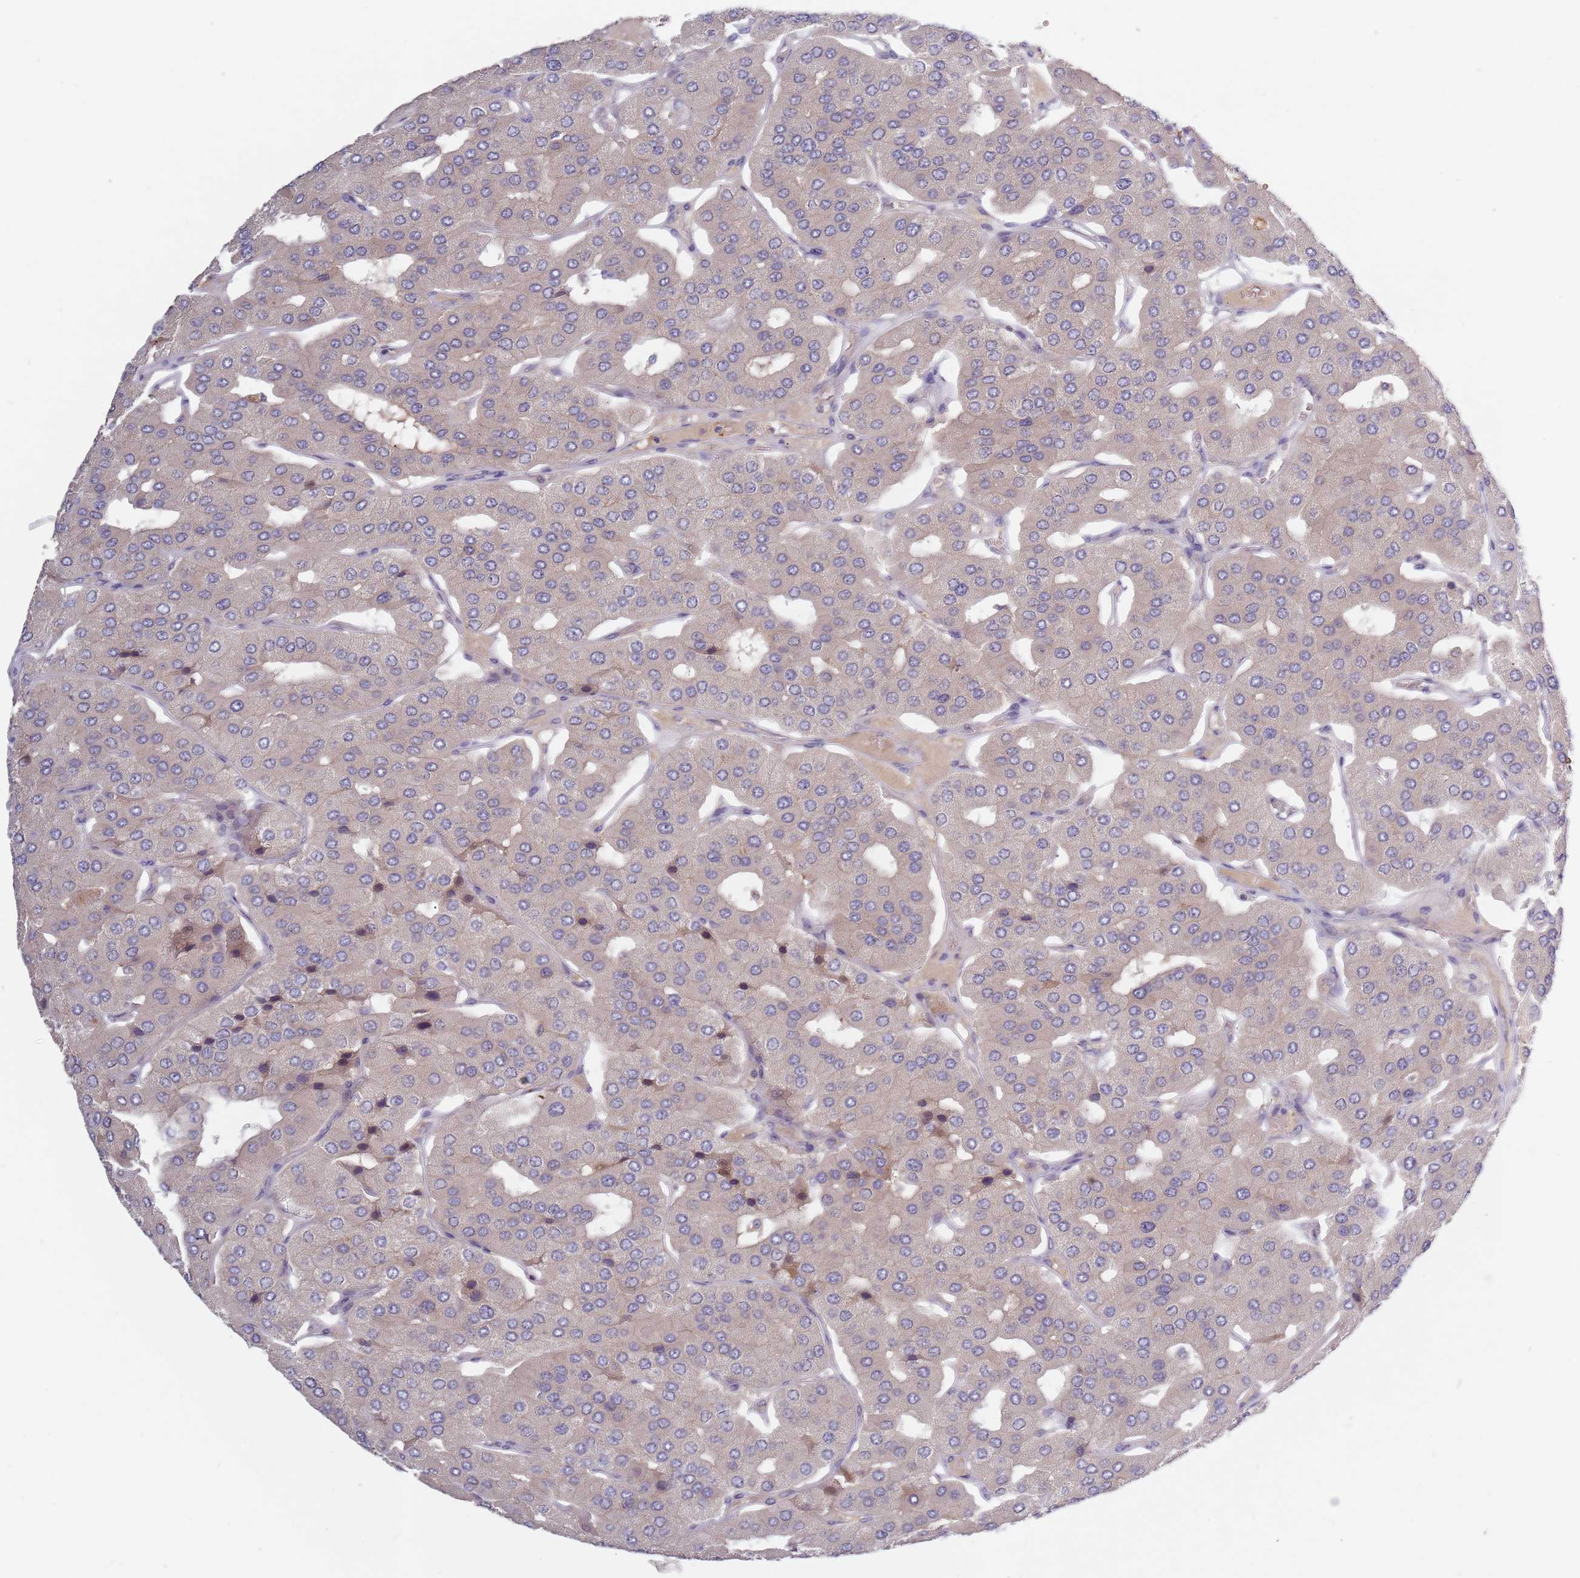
{"staining": {"intensity": "negative", "quantity": "none", "location": "none"}, "tissue": "parathyroid gland", "cell_type": "Glandular cells", "image_type": "normal", "snomed": [{"axis": "morphology", "description": "Normal tissue, NOS"}, {"axis": "morphology", "description": "Adenoma, NOS"}, {"axis": "topography", "description": "Parathyroid gland"}], "caption": "Immunohistochemical staining of unremarkable parathyroid gland exhibits no significant positivity in glandular cells. (Stains: DAB immunohistochemistry with hematoxylin counter stain, Microscopy: brightfield microscopy at high magnification).", "gene": "ASB13", "patient": {"sex": "female", "age": 86}}